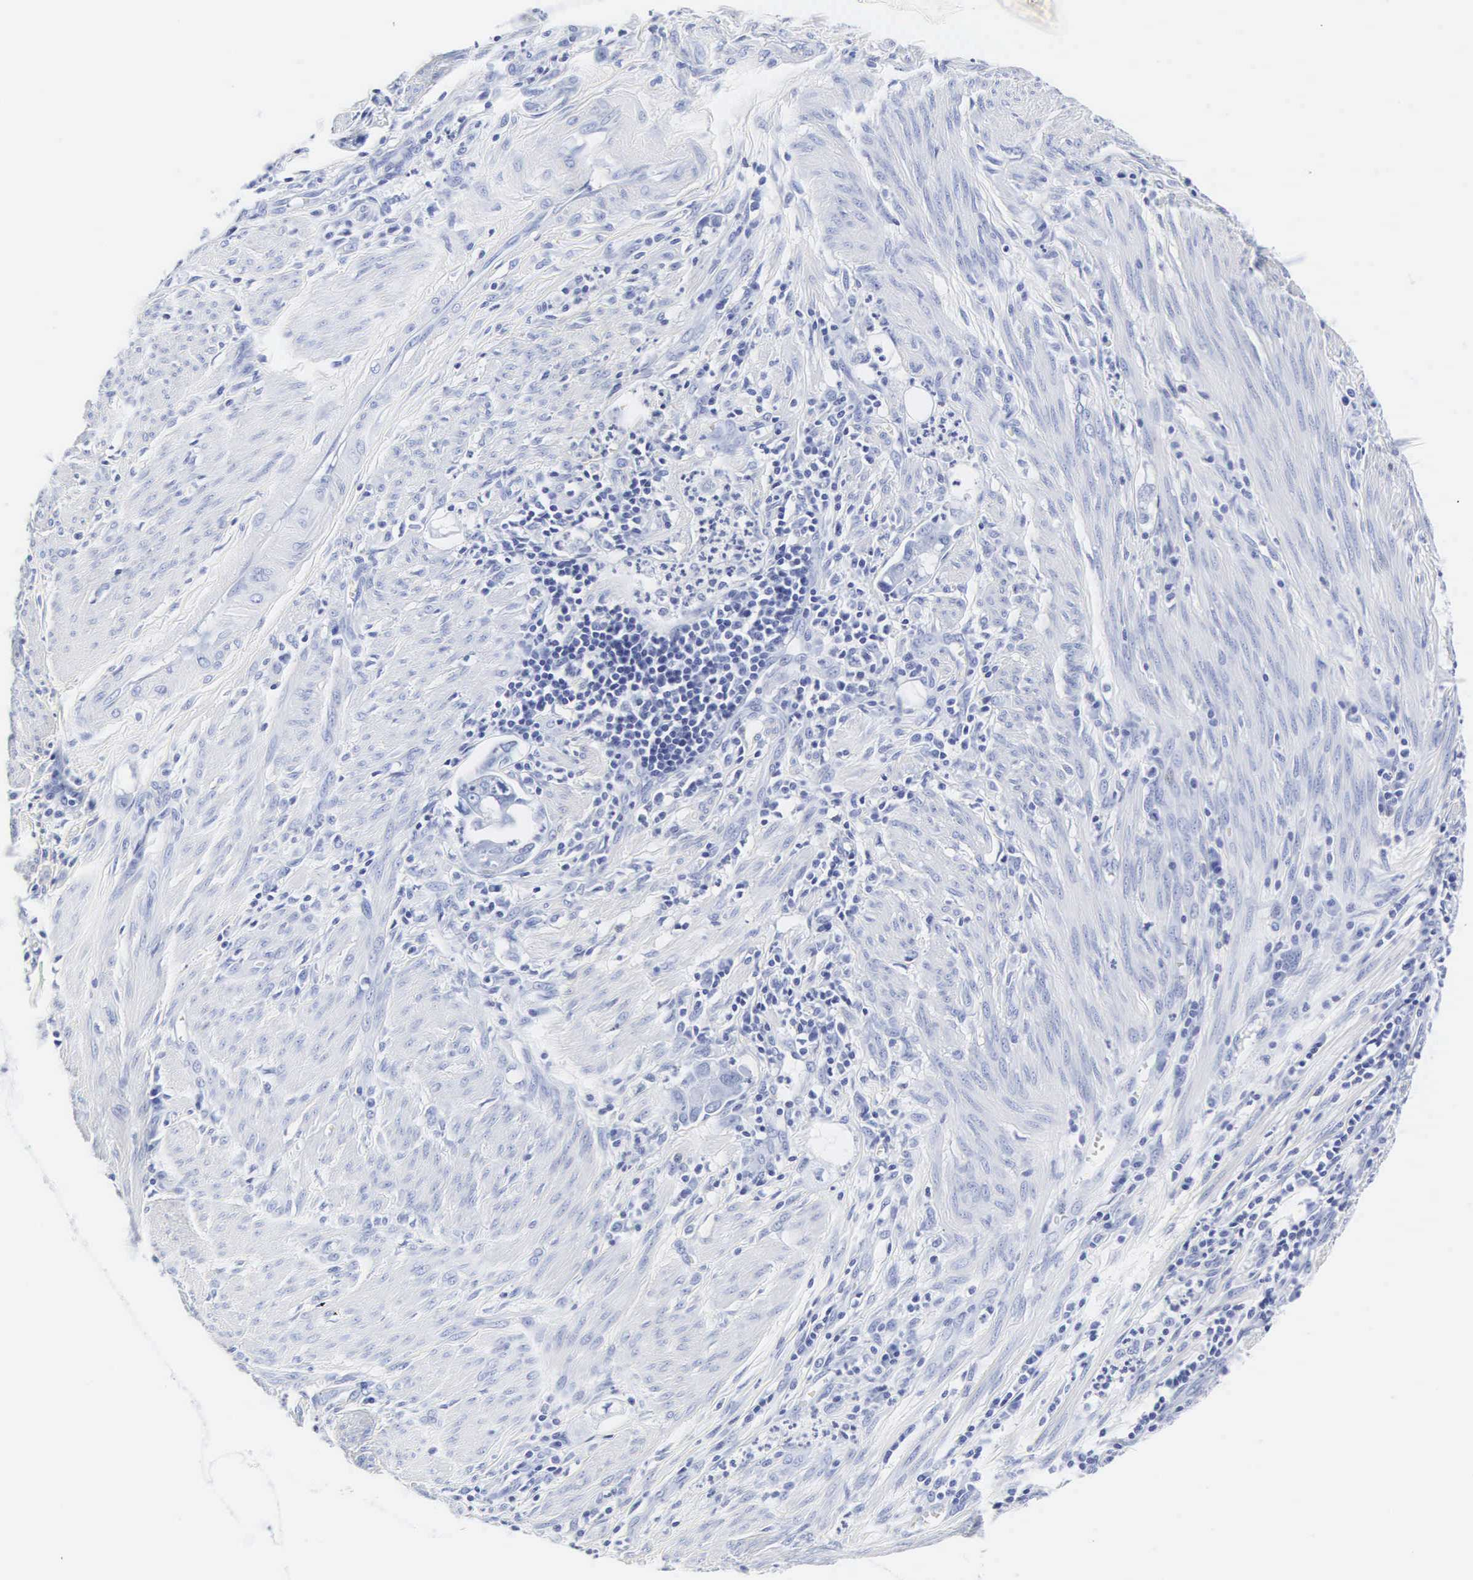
{"staining": {"intensity": "negative", "quantity": "none", "location": "none"}, "tissue": "endometrial cancer", "cell_type": "Tumor cells", "image_type": "cancer", "snomed": [{"axis": "morphology", "description": "Adenocarcinoma, NOS"}, {"axis": "topography", "description": "Endometrium"}], "caption": "Immunohistochemistry of endometrial cancer displays no positivity in tumor cells.", "gene": "INS", "patient": {"sex": "female", "age": 75}}